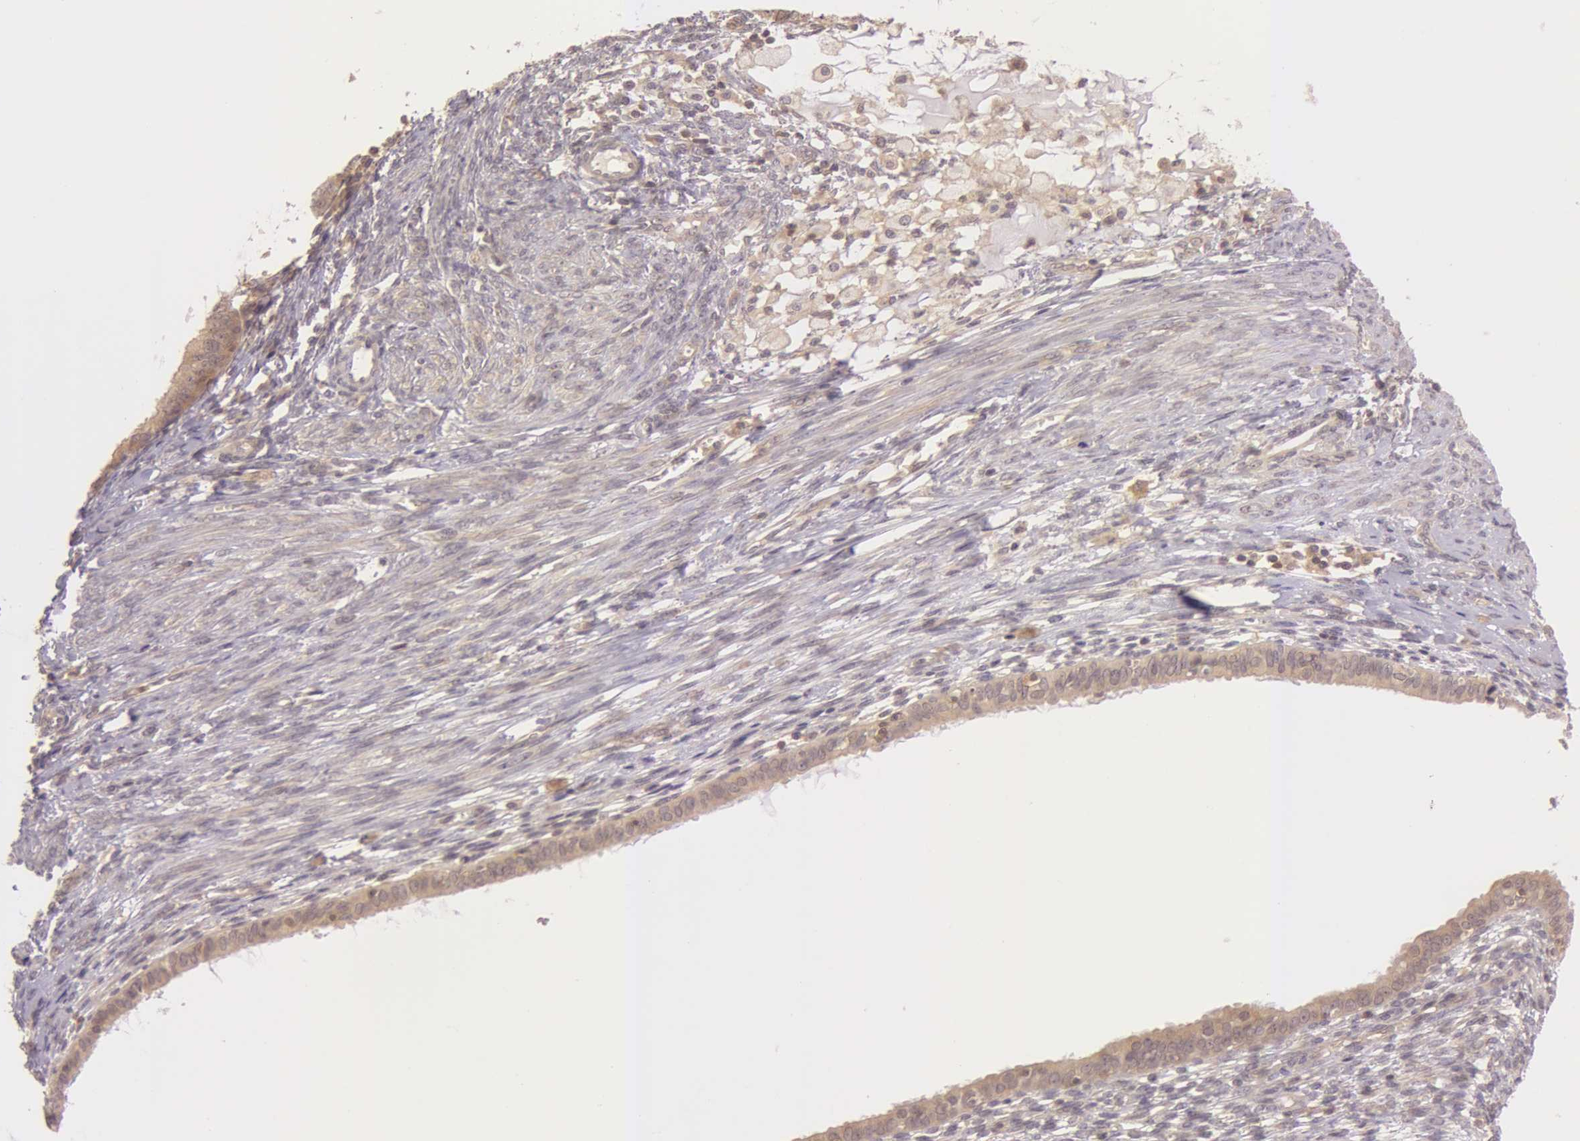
{"staining": {"intensity": "weak", "quantity": ">75%", "location": "cytoplasmic/membranous"}, "tissue": "endometrial cancer", "cell_type": "Tumor cells", "image_type": "cancer", "snomed": [{"axis": "morphology", "description": "Adenocarcinoma, NOS"}, {"axis": "topography", "description": "Endometrium"}], "caption": "Immunohistochemistry staining of endometrial cancer (adenocarcinoma), which reveals low levels of weak cytoplasmic/membranous positivity in about >75% of tumor cells indicating weak cytoplasmic/membranous protein expression. The staining was performed using DAB (brown) for protein detection and nuclei were counterstained in hematoxylin (blue).", "gene": "ATG2B", "patient": {"sex": "female", "age": 76}}